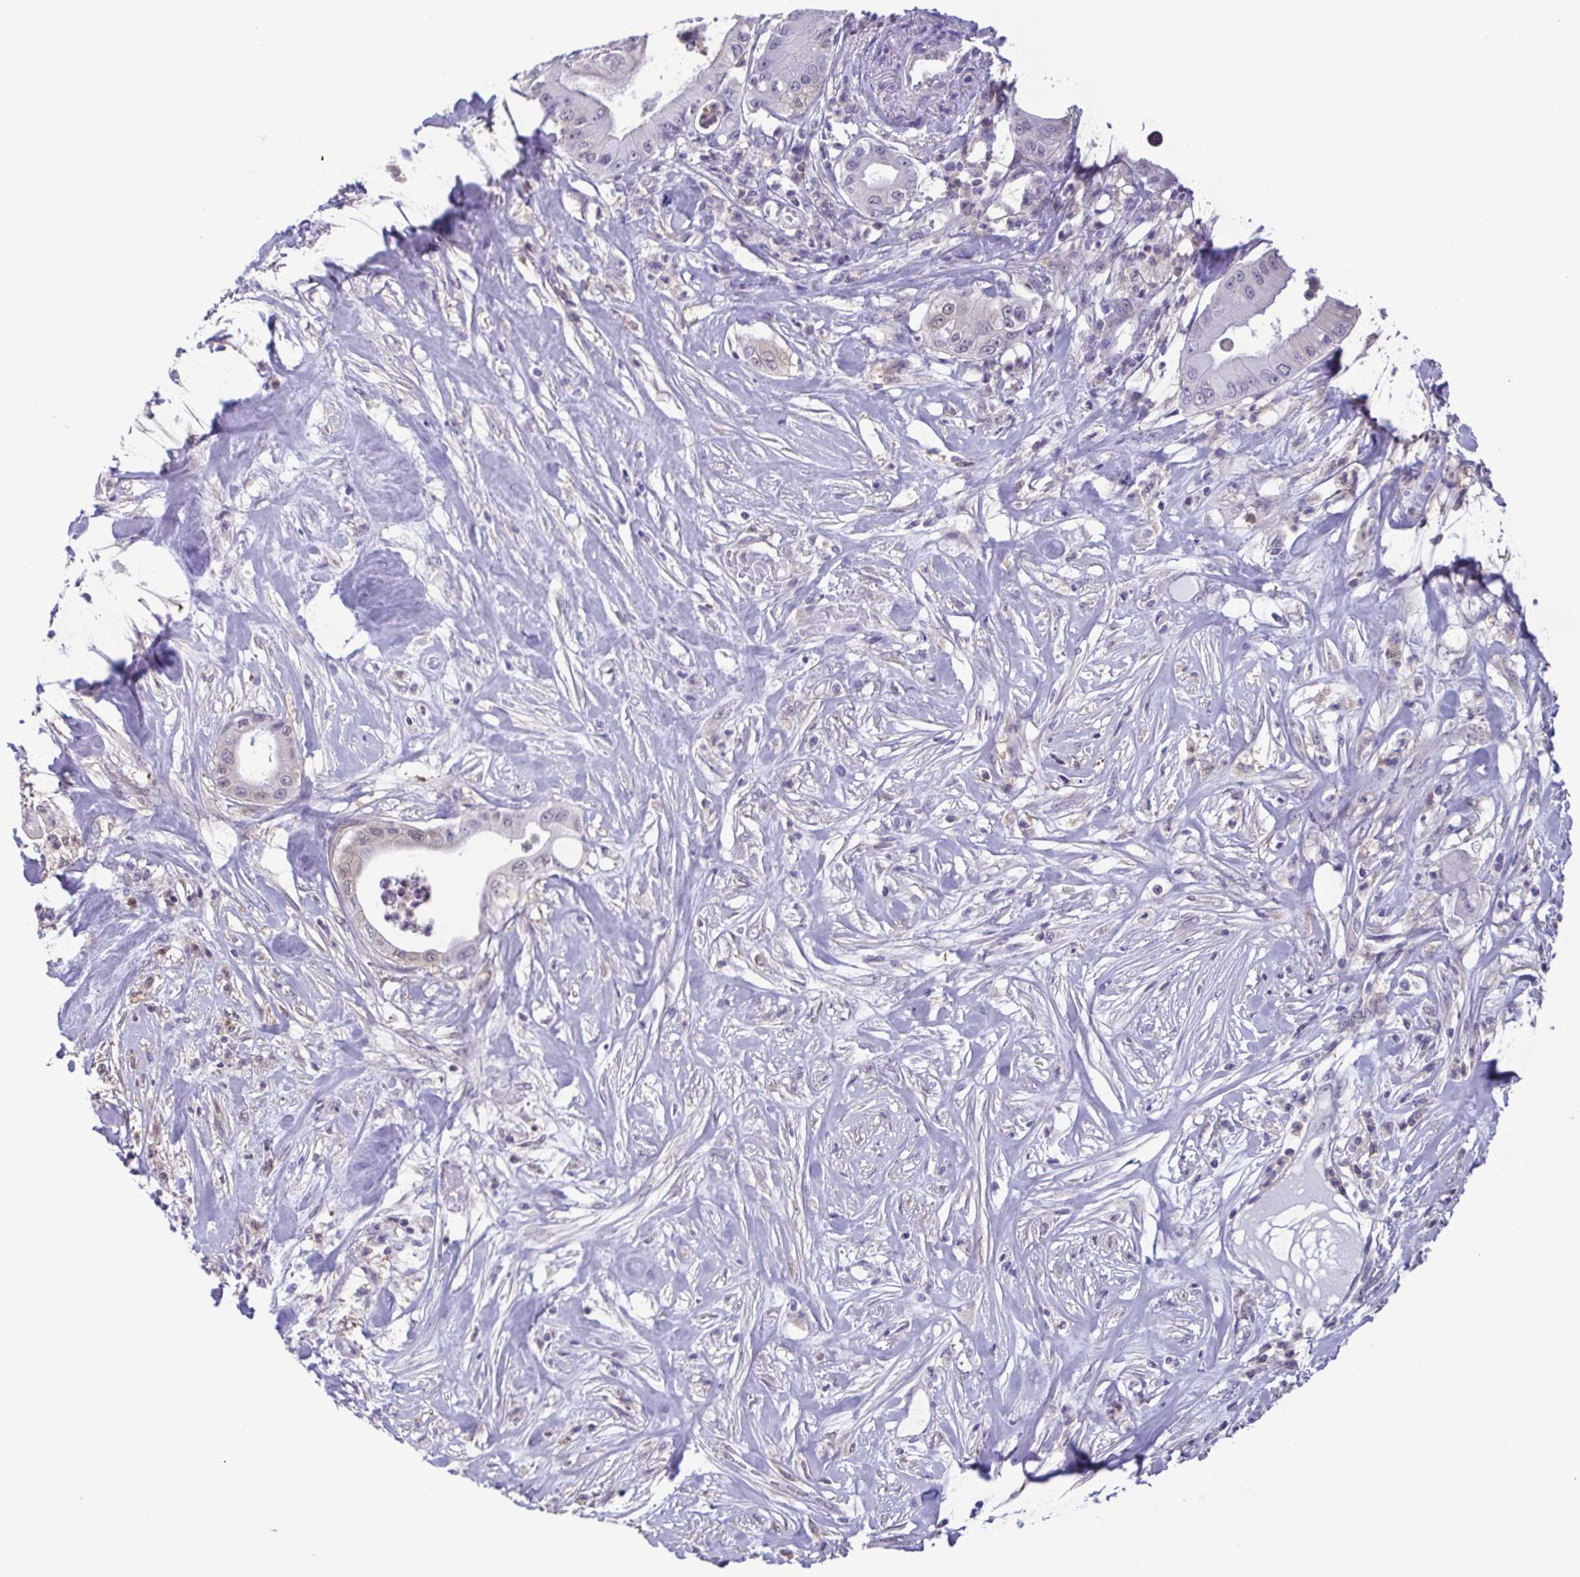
{"staining": {"intensity": "negative", "quantity": "none", "location": "none"}, "tissue": "pancreatic cancer", "cell_type": "Tumor cells", "image_type": "cancer", "snomed": [{"axis": "morphology", "description": "Adenocarcinoma, NOS"}, {"axis": "topography", "description": "Pancreas"}], "caption": "There is no significant expression in tumor cells of pancreatic cancer. Nuclei are stained in blue.", "gene": "LDHC", "patient": {"sex": "male", "age": 71}}